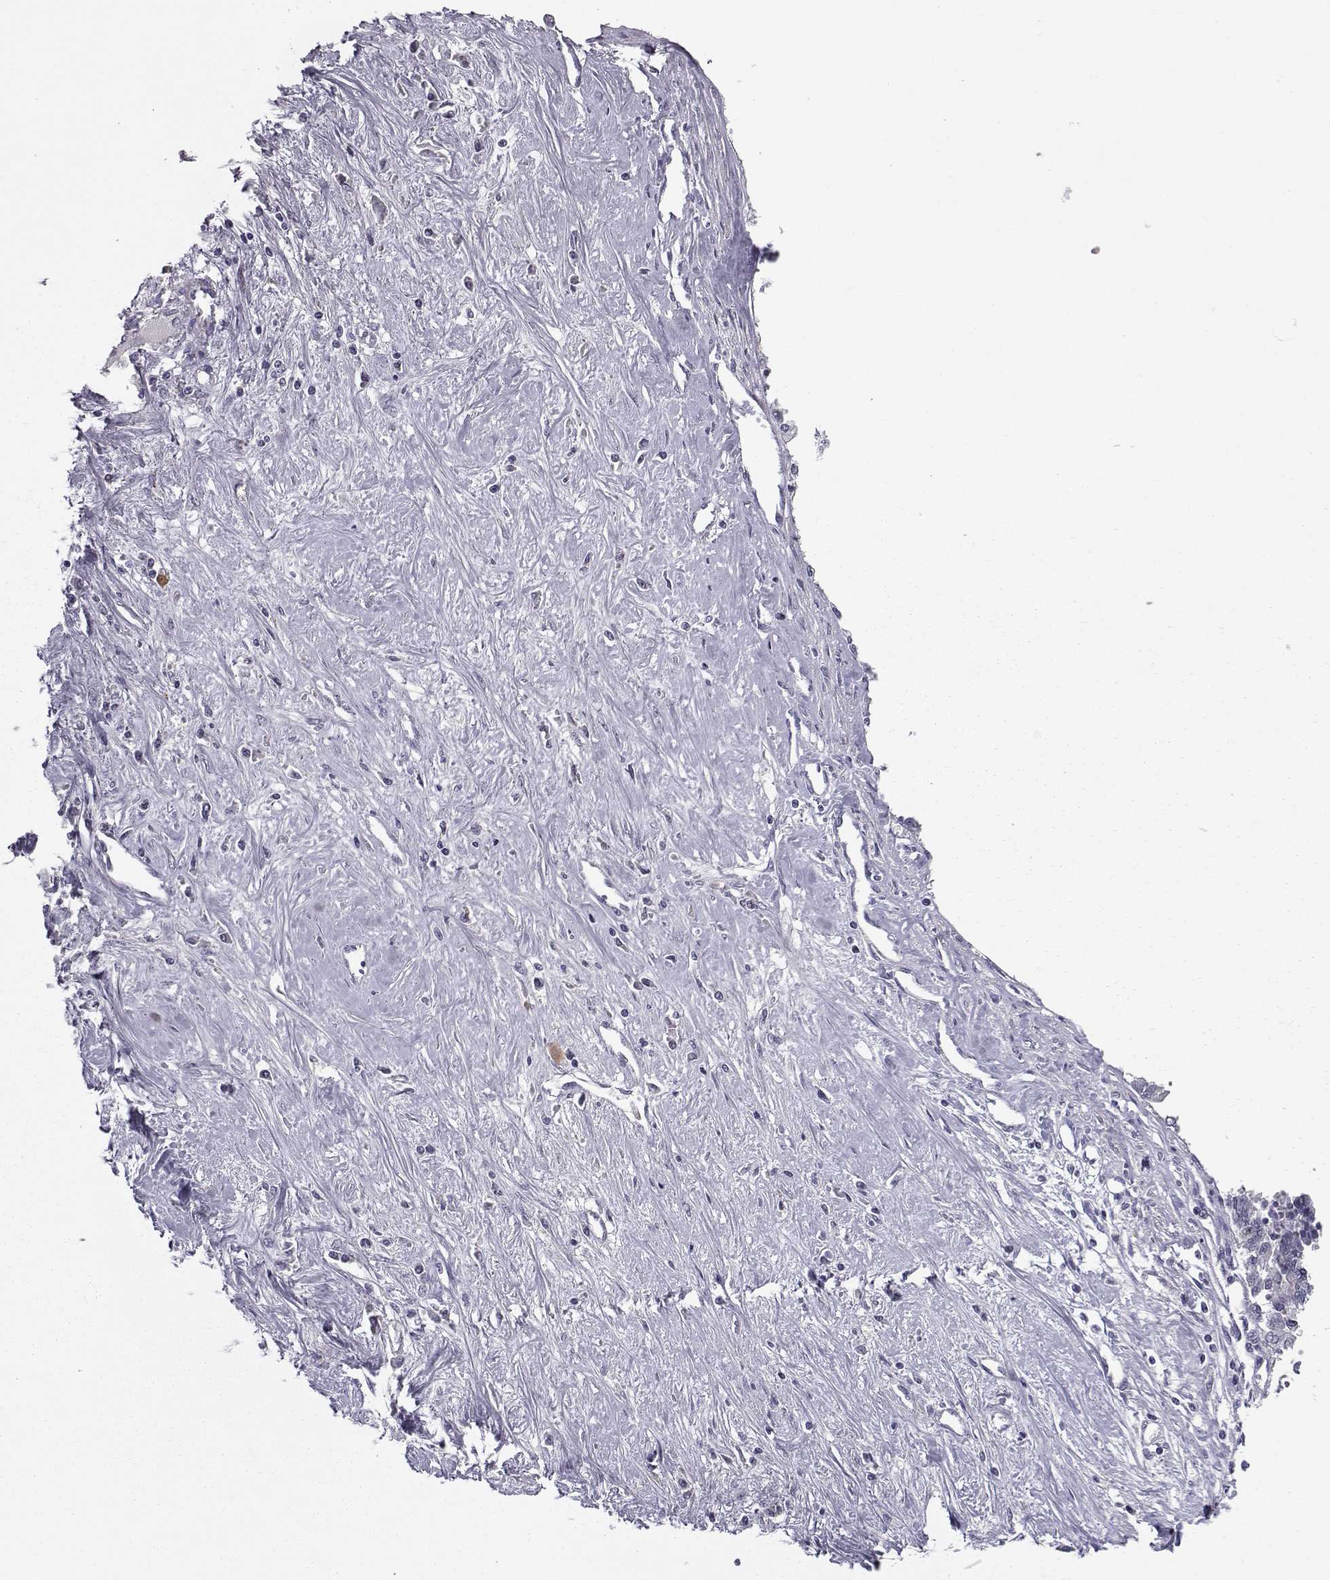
{"staining": {"intensity": "negative", "quantity": "none", "location": "none"}, "tissue": "liver cancer", "cell_type": "Tumor cells", "image_type": "cancer", "snomed": [{"axis": "morphology", "description": "Cholangiocarcinoma"}, {"axis": "topography", "description": "Liver"}], "caption": "Histopathology image shows no significant protein positivity in tumor cells of liver cholangiocarcinoma.", "gene": "ASRGL1", "patient": {"sex": "female", "age": 61}}